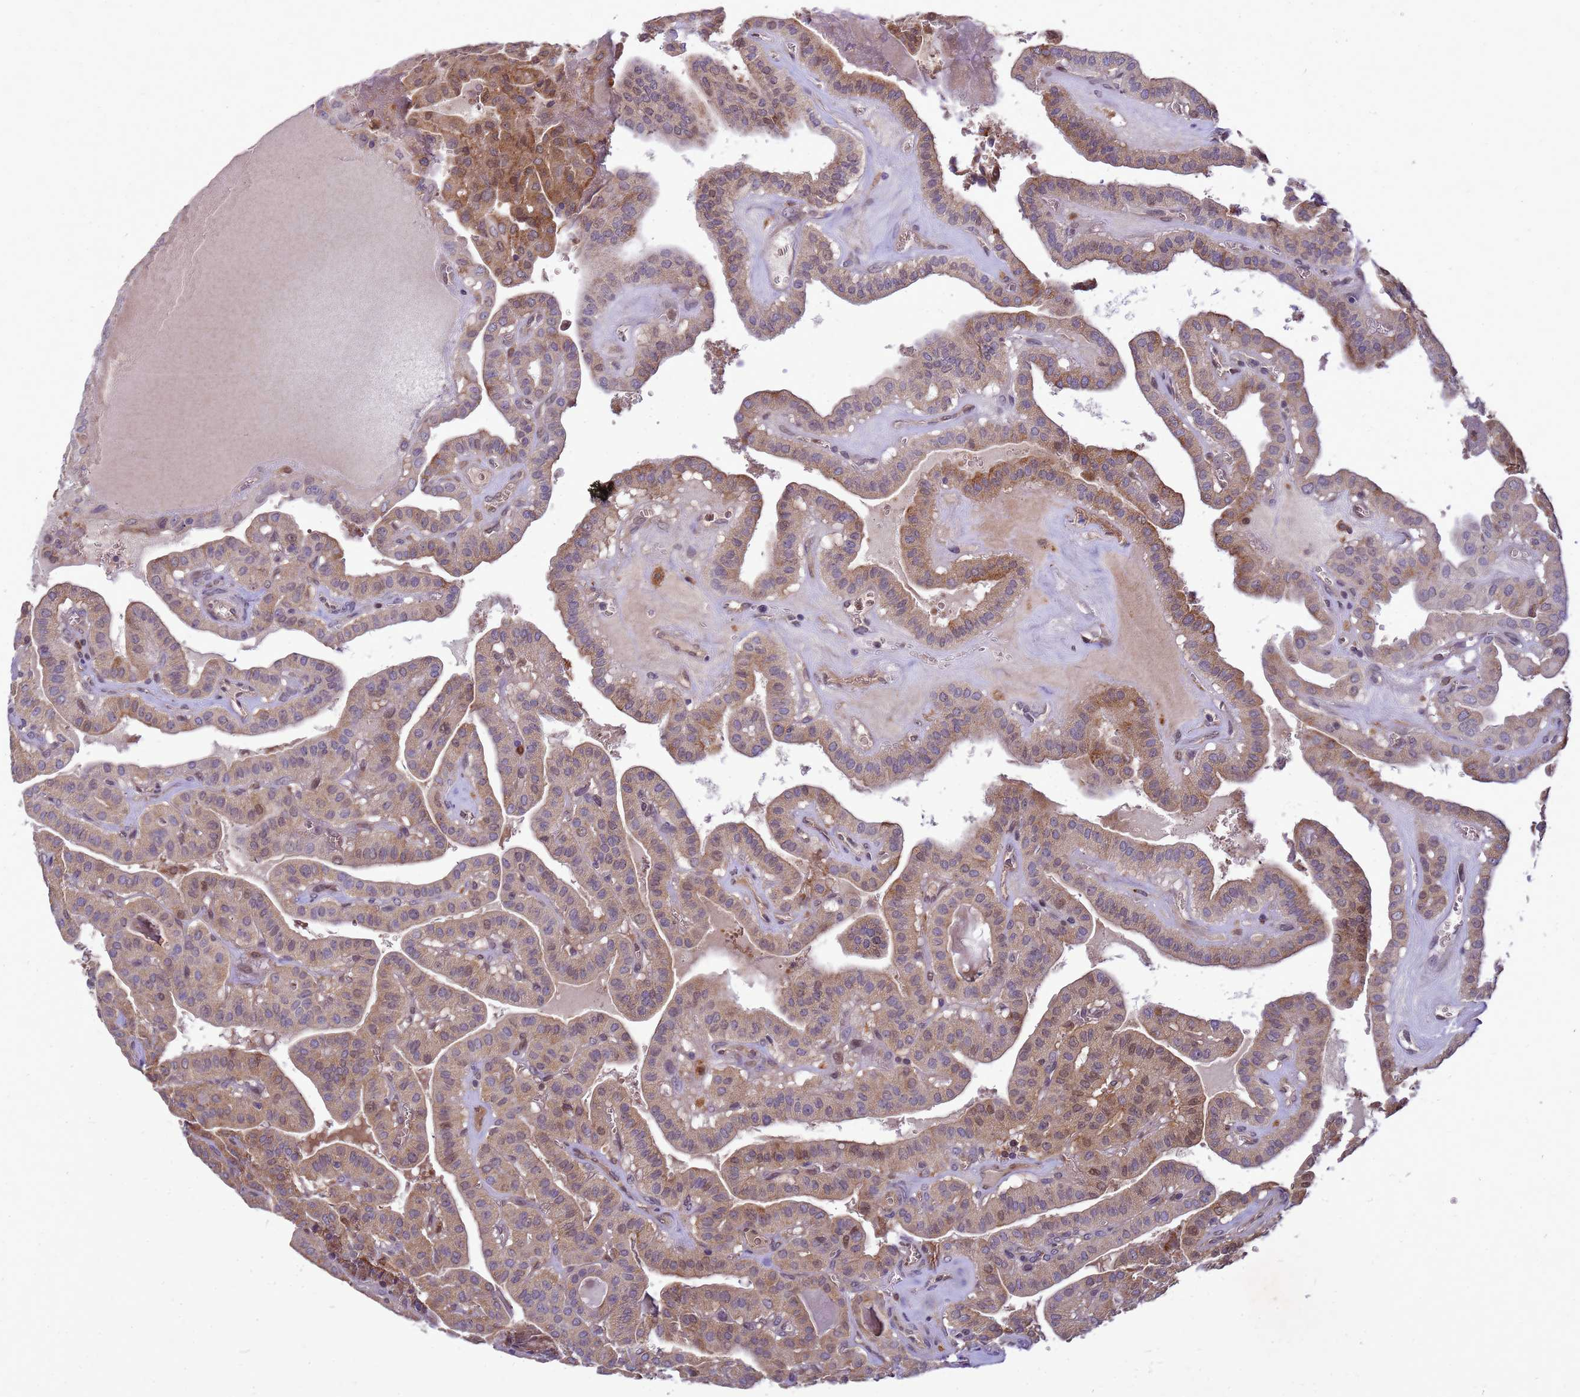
{"staining": {"intensity": "strong", "quantity": "25%-75%", "location": "cytoplasmic/membranous,nuclear"}, "tissue": "thyroid cancer", "cell_type": "Tumor cells", "image_type": "cancer", "snomed": [{"axis": "morphology", "description": "Papillary adenocarcinoma, NOS"}, {"axis": "topography", "description": "Thyroid gland"}], "caption": "Immunohistochemistry (IHC) histopathology image of neoplastic tissue: human papillary adenocarcinoma (thyroid) stained using IHC reveals high levels of strong protein expression localized specifically in the cytoplasmic/membranous and nuclear of tumor cells, appearing as a cytoplasmic/membranous and nuclear brown color.", "gene": "EIF4EBP3", "patient": {"sex": "male", "age": 52}}